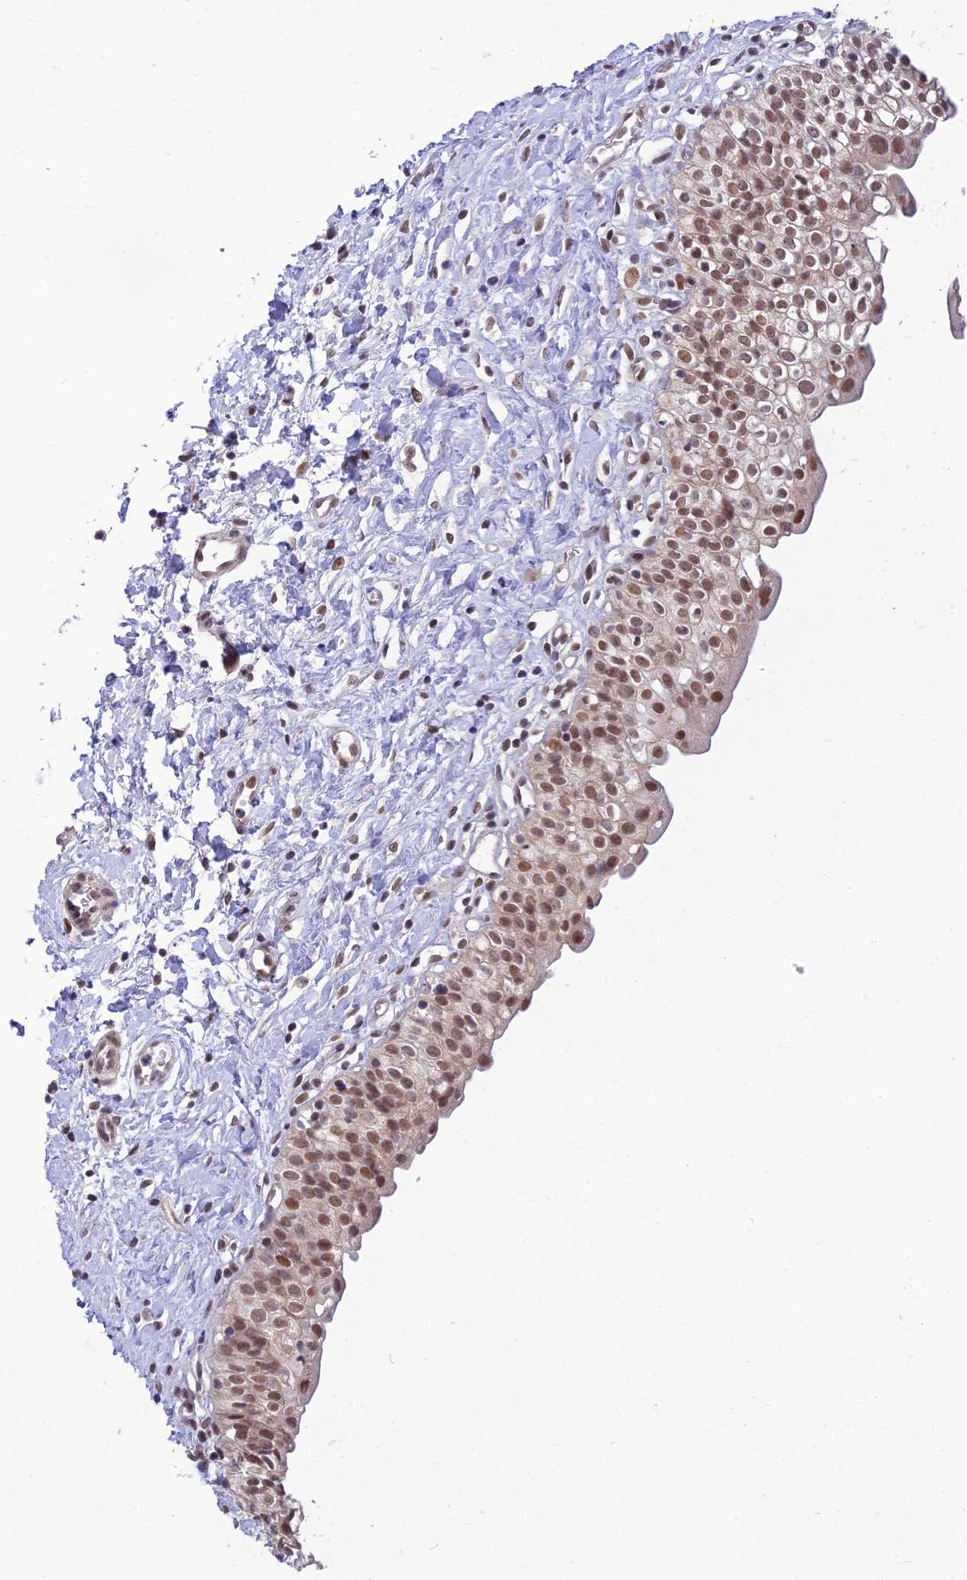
{"staining": {"intensity": "moderate", "quantity": ">75%", "location": "nuclear"}, "tissue": "urinary bladder", "cell_type": "Urothelial cells", "image_type": "normal", "snomed": [{"axis": "morphology", "description": "Normal tissue, NOS"}, {"axis": "topography", "description": "Urinary bladder"}], "caption": "IHC histopathology image of benign human urinary bladder stained for a protein (brown), which demonstrates medium levels of moderate nuclear positivity in approximately >75% of urothelial cells.", "gene": "MICOS13", "patient": {"sex": "male", "age": 51}}